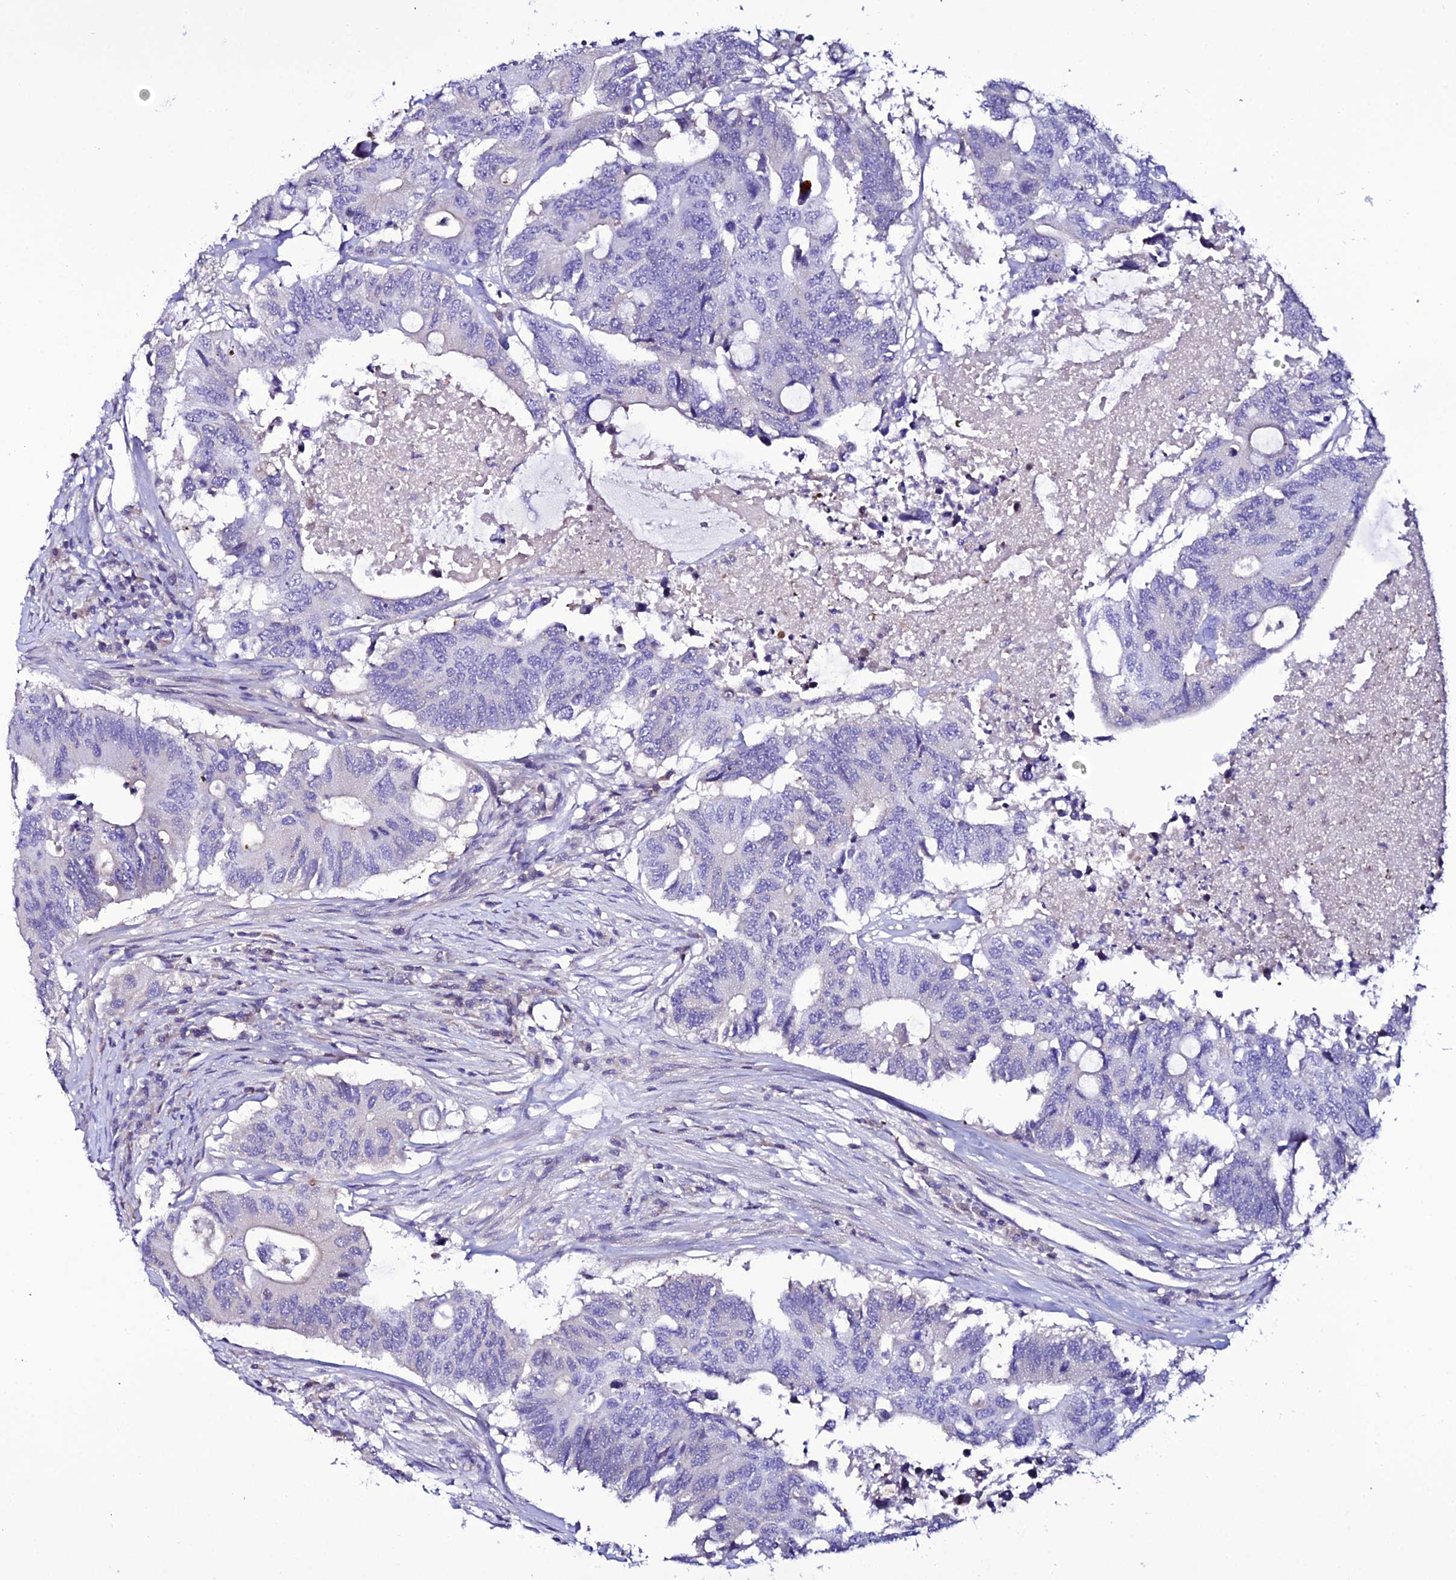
{"staining": {"intensity": "negative", "quantity": "none", "location": "none"}, "tissue": "colorectal cancer", "cell_type": "Tumor cells", "image_type": "cancer", "snomed": [{"axis": "morphology", "description": "Adenocarcinoma, NOS"}, {"axis": "topography", "description": "Colon"}], "caption": "Colorectal adenocarcinoma stained for a protein using IHC shows no staining tumor cells.", "gene": "DEFB132", "patient": {"sex": "male", "age": 71}}